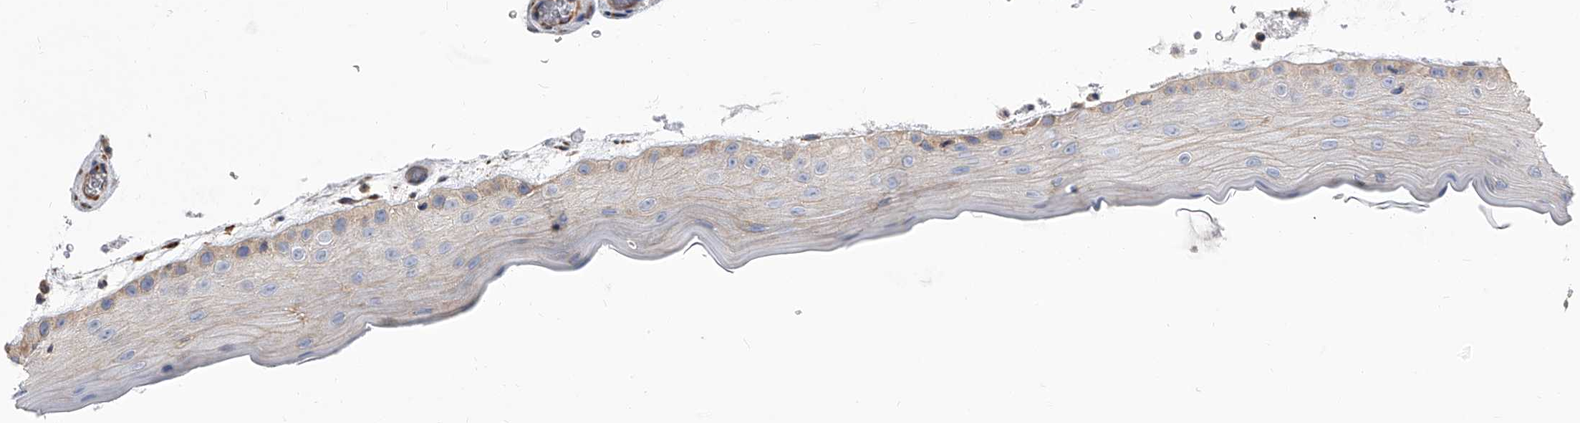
{"staining": {"intensity": "negative", "quantity": "none", "location": "none"}, "tissue": "oral mucosa", "cell_type": "Squamous epithelial cells", "image_type": "normal", "snomed": [{"axis": "morphology", "description": "Normal tissue, NOS"}, {"axis": "topography", "description": "Oral tissue"}], "caption": "Squamous epithelial cells show no significant positivity in unremarkable oral mucosa. Nuclei are stained in blue.", "gene": "PISD", "patient": {"sex": "male", "age": 13}}